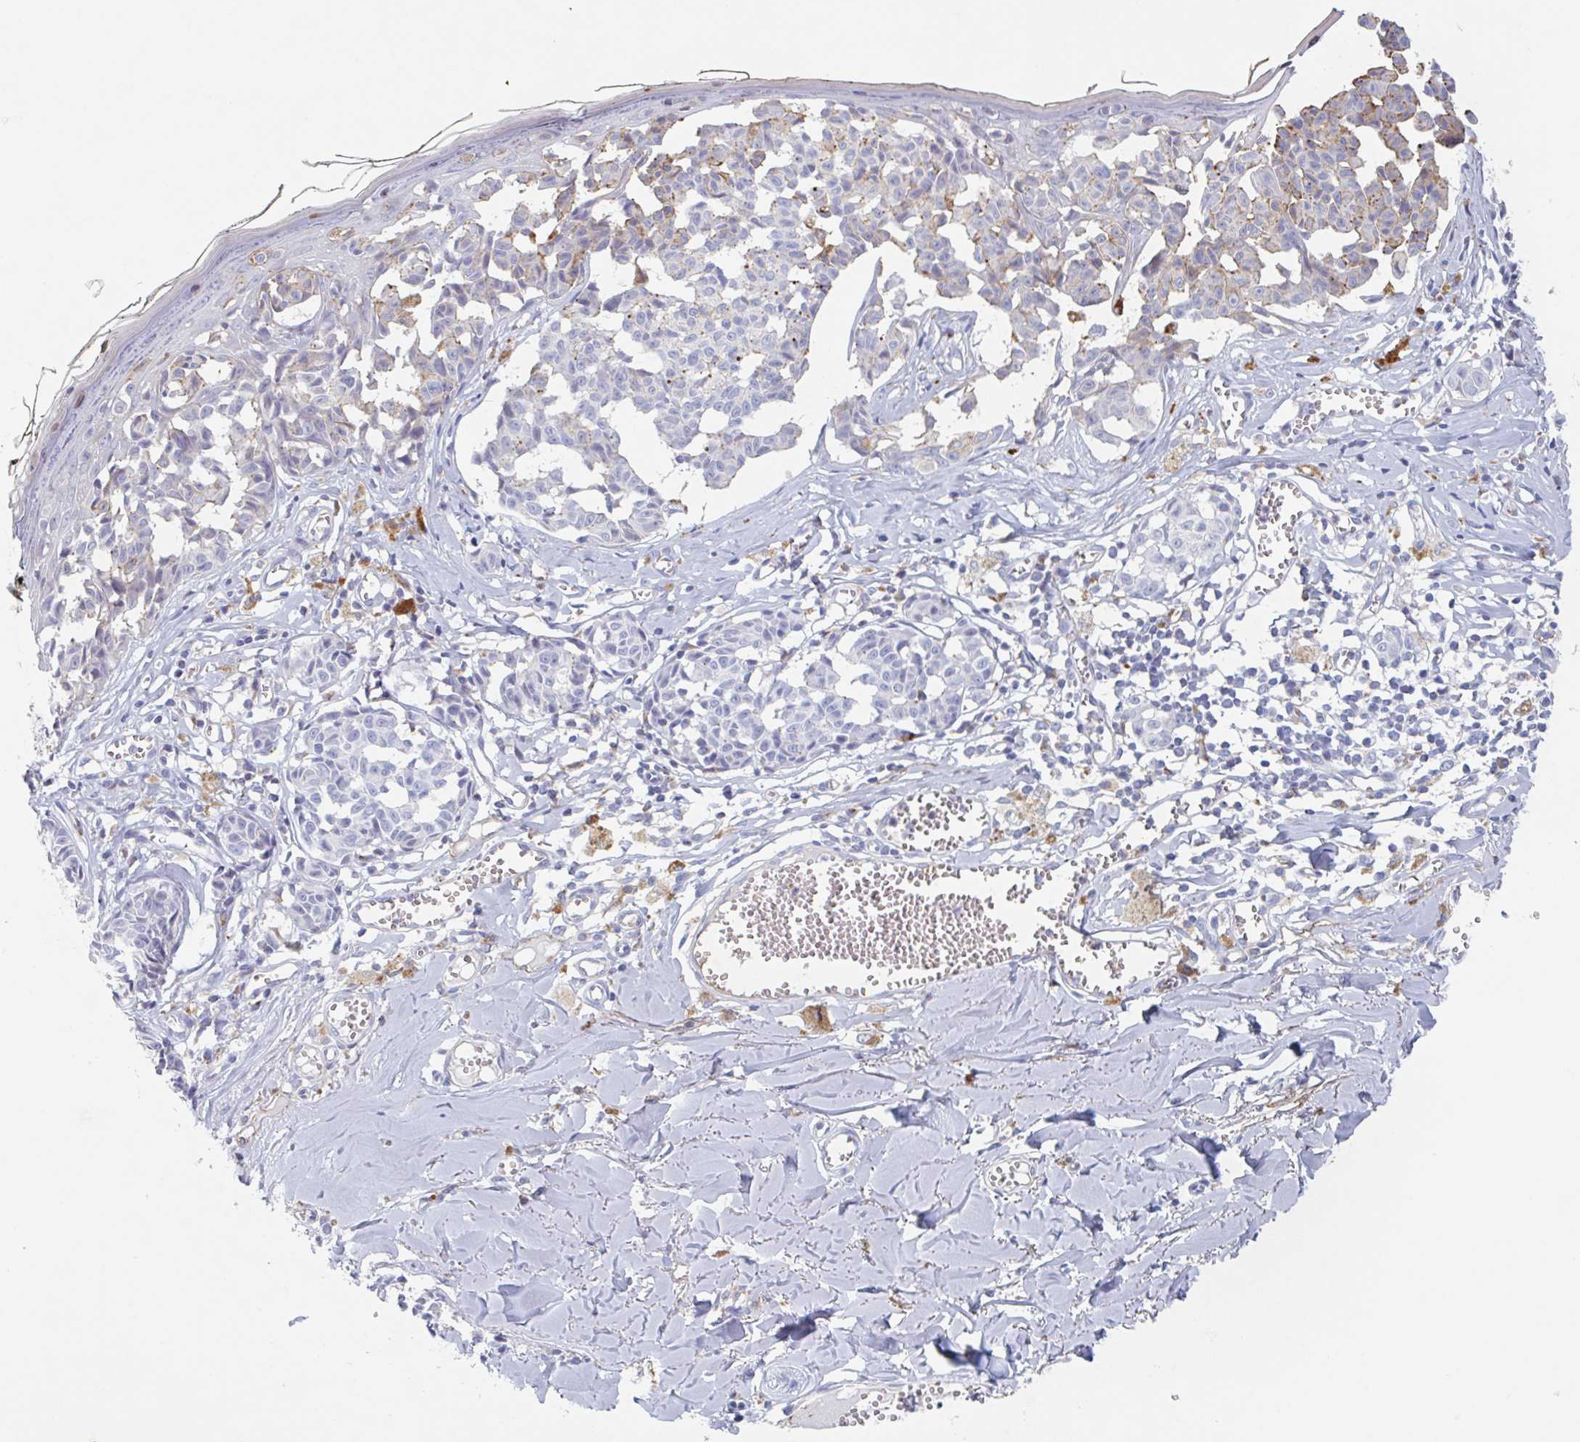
{"staining": {"intensity": "weak", "quantity": "<25%", "location": "cytoplasmic/membranous"}, "tissue": "melanoma", "cell_type": "Tumor cells", "image_type": "cancer", "snomed": [{"axis": "morphology", "description": "Malignant melanoma, NOS"}, {"axis": "topography", "description": "Skin"}], "caption": "Tumor cells show no significant protein positivity in melanoma.", "gene": "MANBA", "patient": {"sex": "female", "age": 43}}